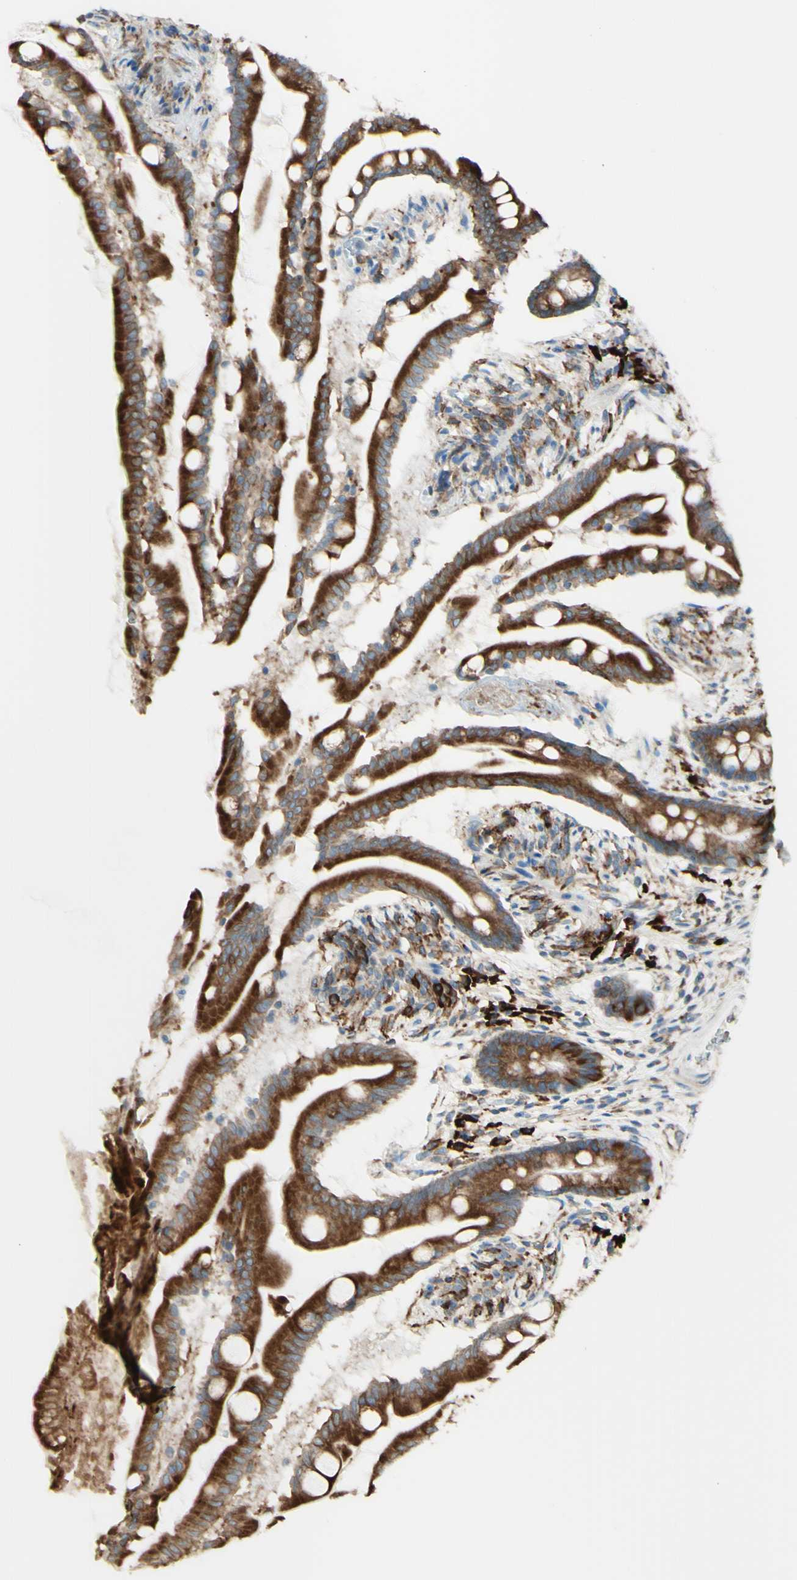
{"staining": {"intensity": "moderate", "quantity": ">75%", "location": "cytoplasmic/membranous"}, "tissue": "small intestine", "cell_type": "Glandular cells", "image_type": "normal", "snomed": [{"axis": "morphology", "description": "Normal tissue, NOS"}, {"axis": "topography", "description": "Small intestine"}], "caption": "Immunohistochemical staining of normal small intestine shows medium levels of moderate cytoplasmic/membranous positivity in approximately >75% of glandular cells. (IHC, brightfield microscopy, high magnification).", "gene": "DNAJB11", "patient": {"sex": "female", "age": 56}}